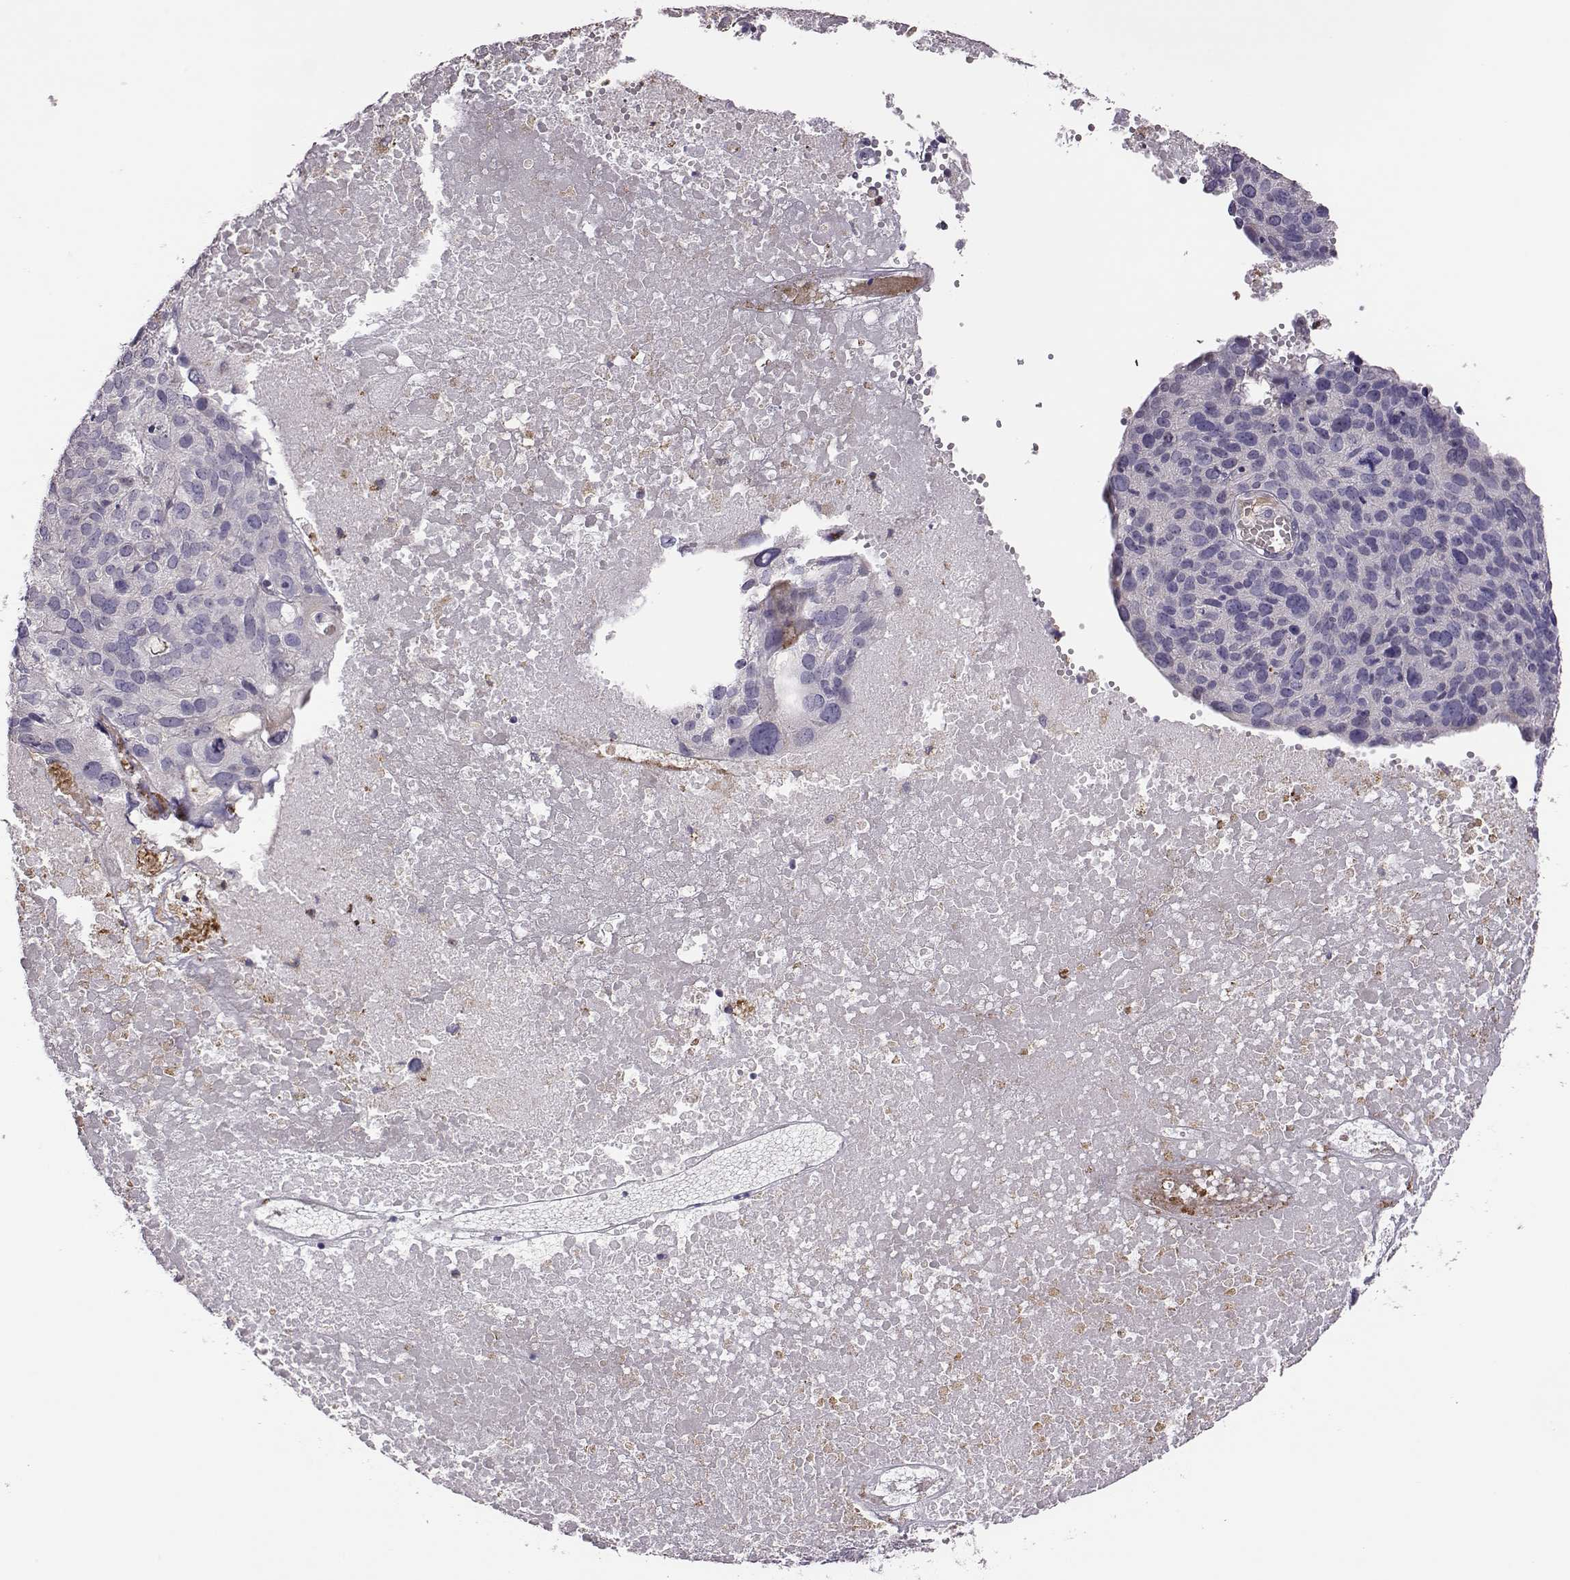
{"staining": {"intensity": "negative", "quantity": "none", "location": "none"}, "tissue": "ovarian cancer", "cell_type": "Tumor cells", "image_type": "cancer", "snomed": [{"axis": "morphology", "description": "Carcinoma, endometroid"}, {"axis": "topography", "description": "Ovary"}], "caption": "Immunohistochemical staining of human ovarian cancer shows no significant staining in tumor cells.", "gene": "KMO", "patient": {"sex": "female", "age": 58}}